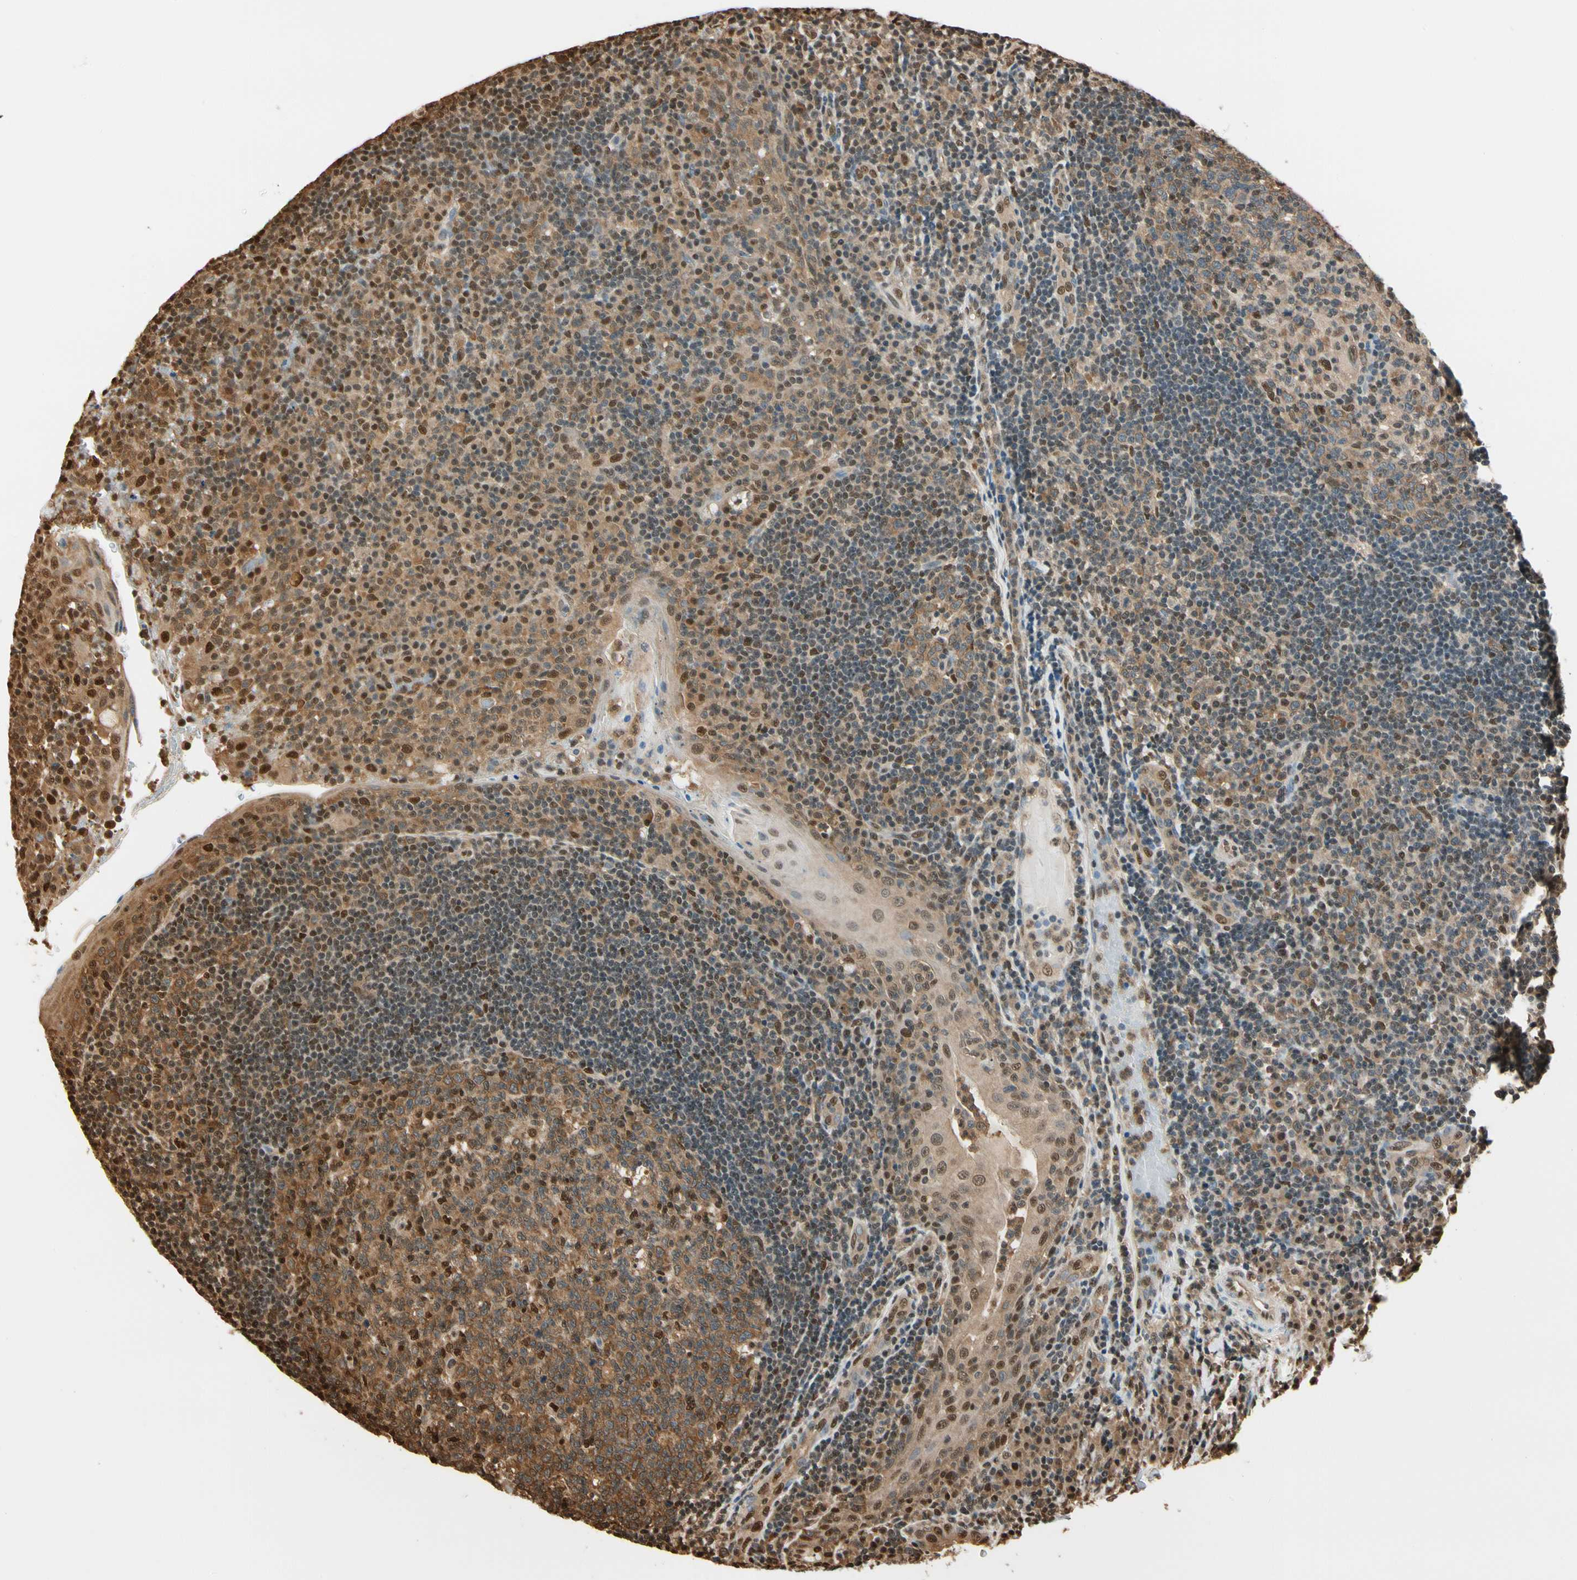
{"staining": {"intensity": "moderate", "quantity": ">75%", "location": "cytoplasmic/membranous,nuclear"}, "tissue": "tonsil", "cell_type": "Germinal center cells", "image_type": "normal", "snomed": [{"axis": "morphology", "description": "Normal tissue, NOS"}, {"axis": "topography", "description": "Tonsil"}], "caption": "A micrograph of tonsil stained for a protein shows moderate cytoplasmic/membranous,nuclear brown staining in germinal center cells. Using DAB (brown) and hematoxylin (blue) stains, captured at high magnification using brightfield microscopy.", "gene": "PNCK", "patient": {"sex": "female", "age": 40}}